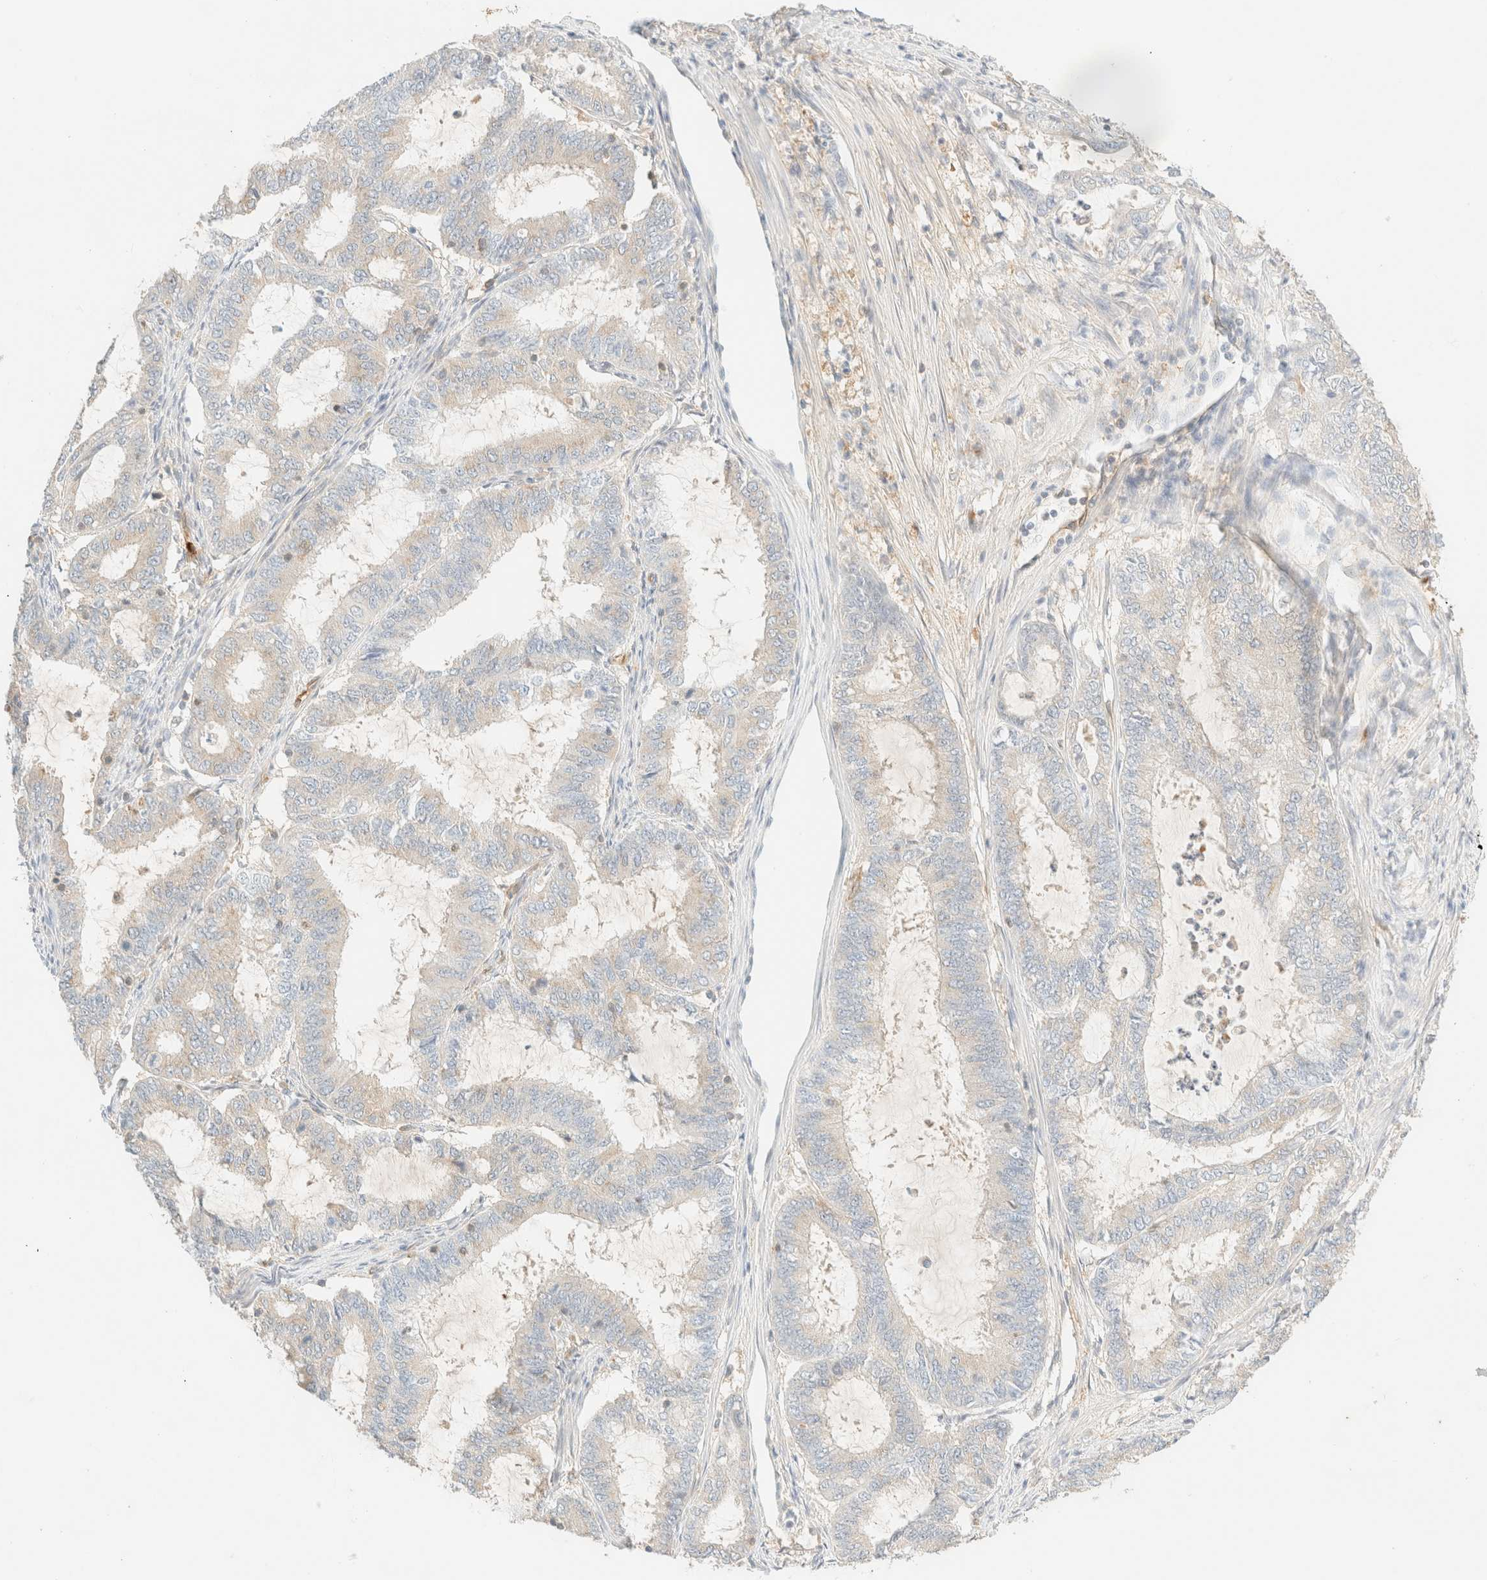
{"staining": {"intensity": "negative", "quantity": "none", "location": "none"}, "tissue": "endometrial cancer", "cell_type": "Tumor cells", "image_type": "cancer", "snomed": [{"axis": "morphology", "description": "Adenocarcinoma, NOS"}, {"axis": "topography", "description": "Endometrium"}], "caption": "A histopathology image of adenocarcinoma (endometrial) stained for a protein exhibits no brown staining in tumor cells. Nuclei are stained in blue.", "gene": "FHOD1", "patient": {"sex": "female", "age": 51}}